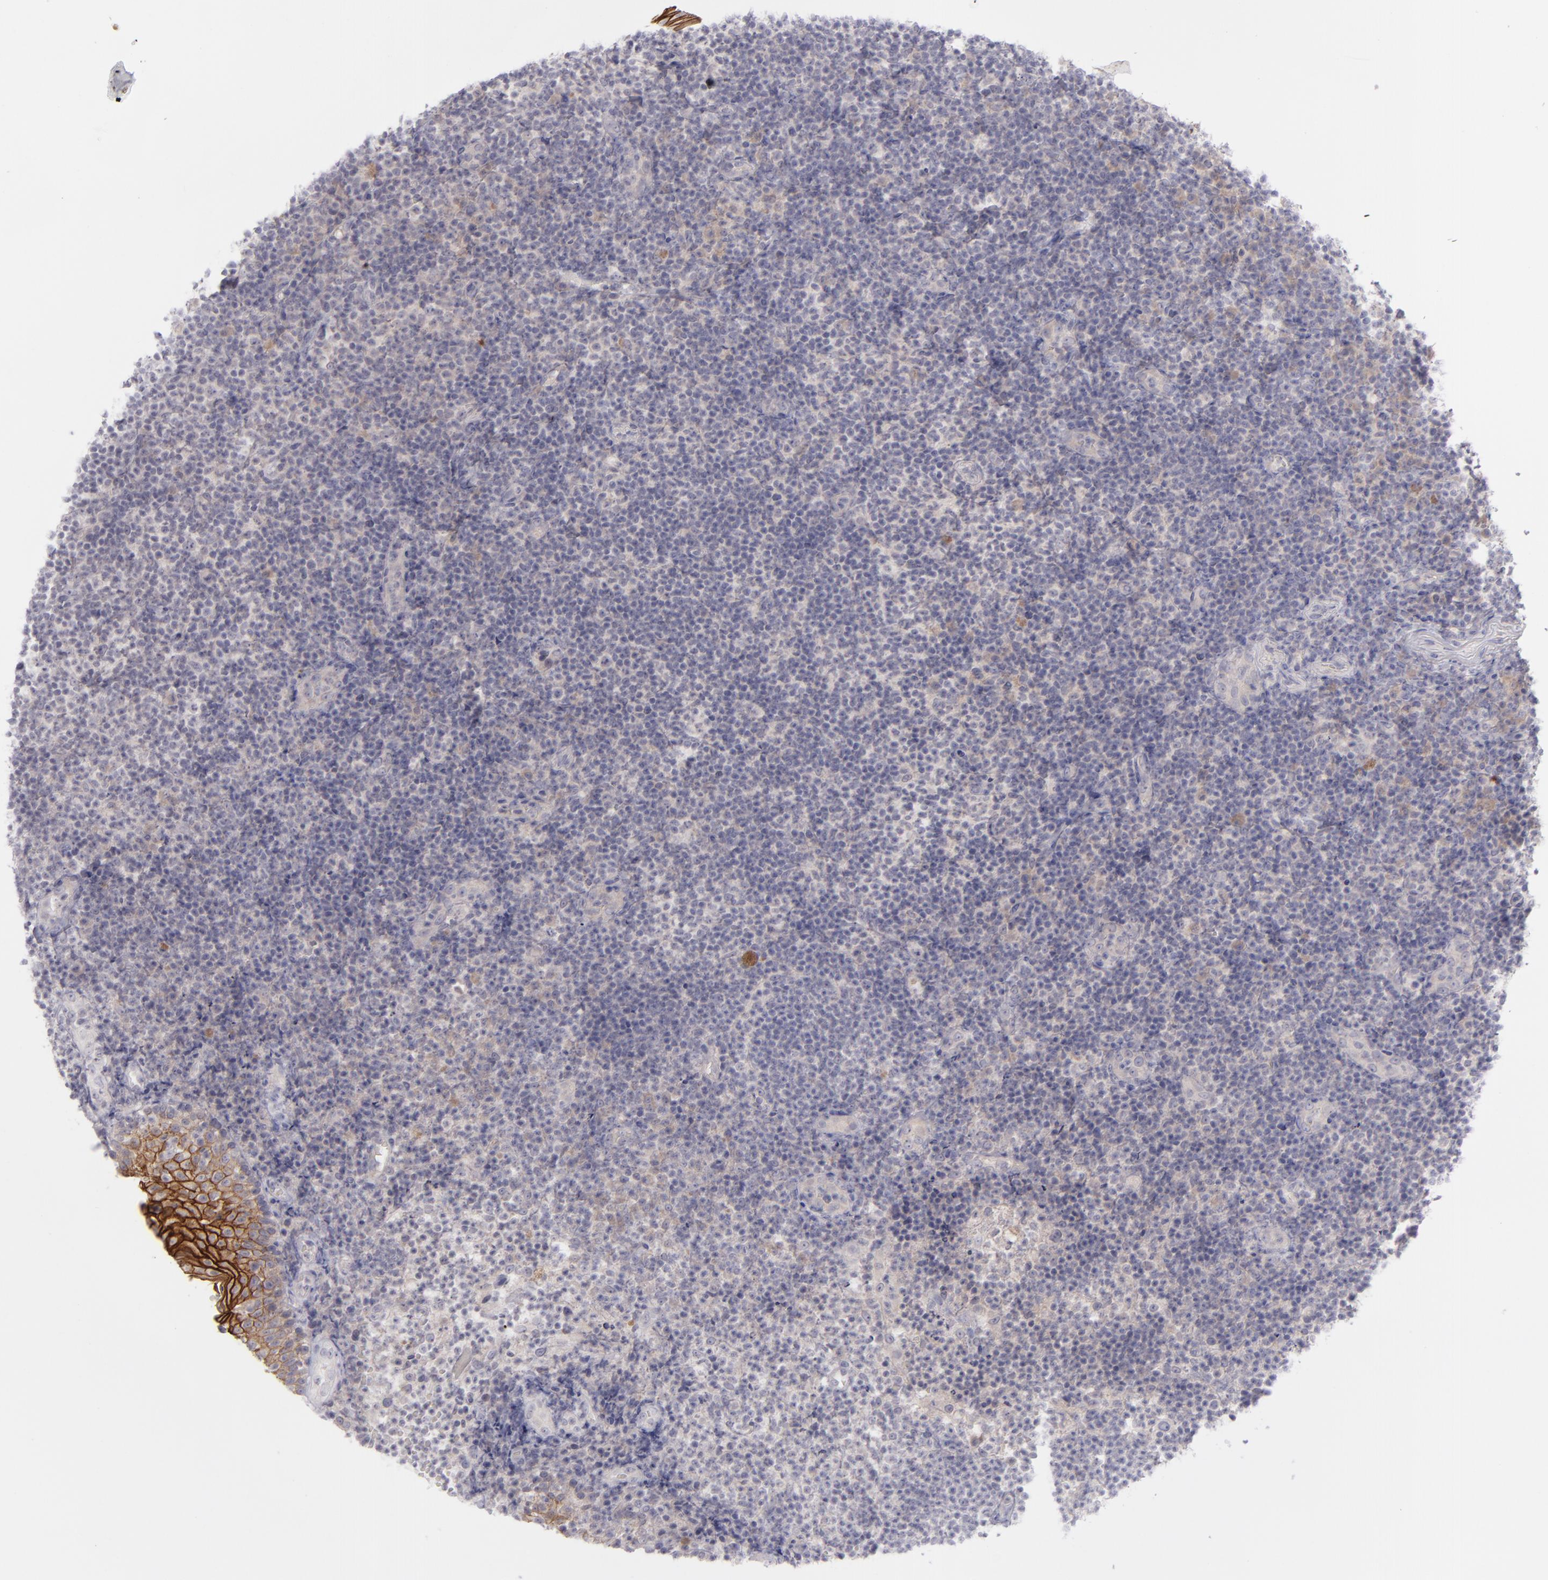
{"staining": {"intensity": "weak", "quantity": "<25%", "location": "cytoplasmic/membranous"}, "tissue": "tonsil", "cell_type": "Germinal center cells", "image_type": "normal", "snomed": [{"axis": "morphology", "description": "Normal tissue, NOS"}, {"axis": "topography", "description": "Tonsil"}], "caption": "Immunohistochemistry (IHC) photomicrograph of normal tonsil: human tonsil stained with DAB (3,3'-diaminobenzidine) reveals no significant protein staining in germinal center cells. (IHC, brightfield microscopy, high magnification).", "gene": "EVPL", "patient": {"sex": "female", "age": 40}}